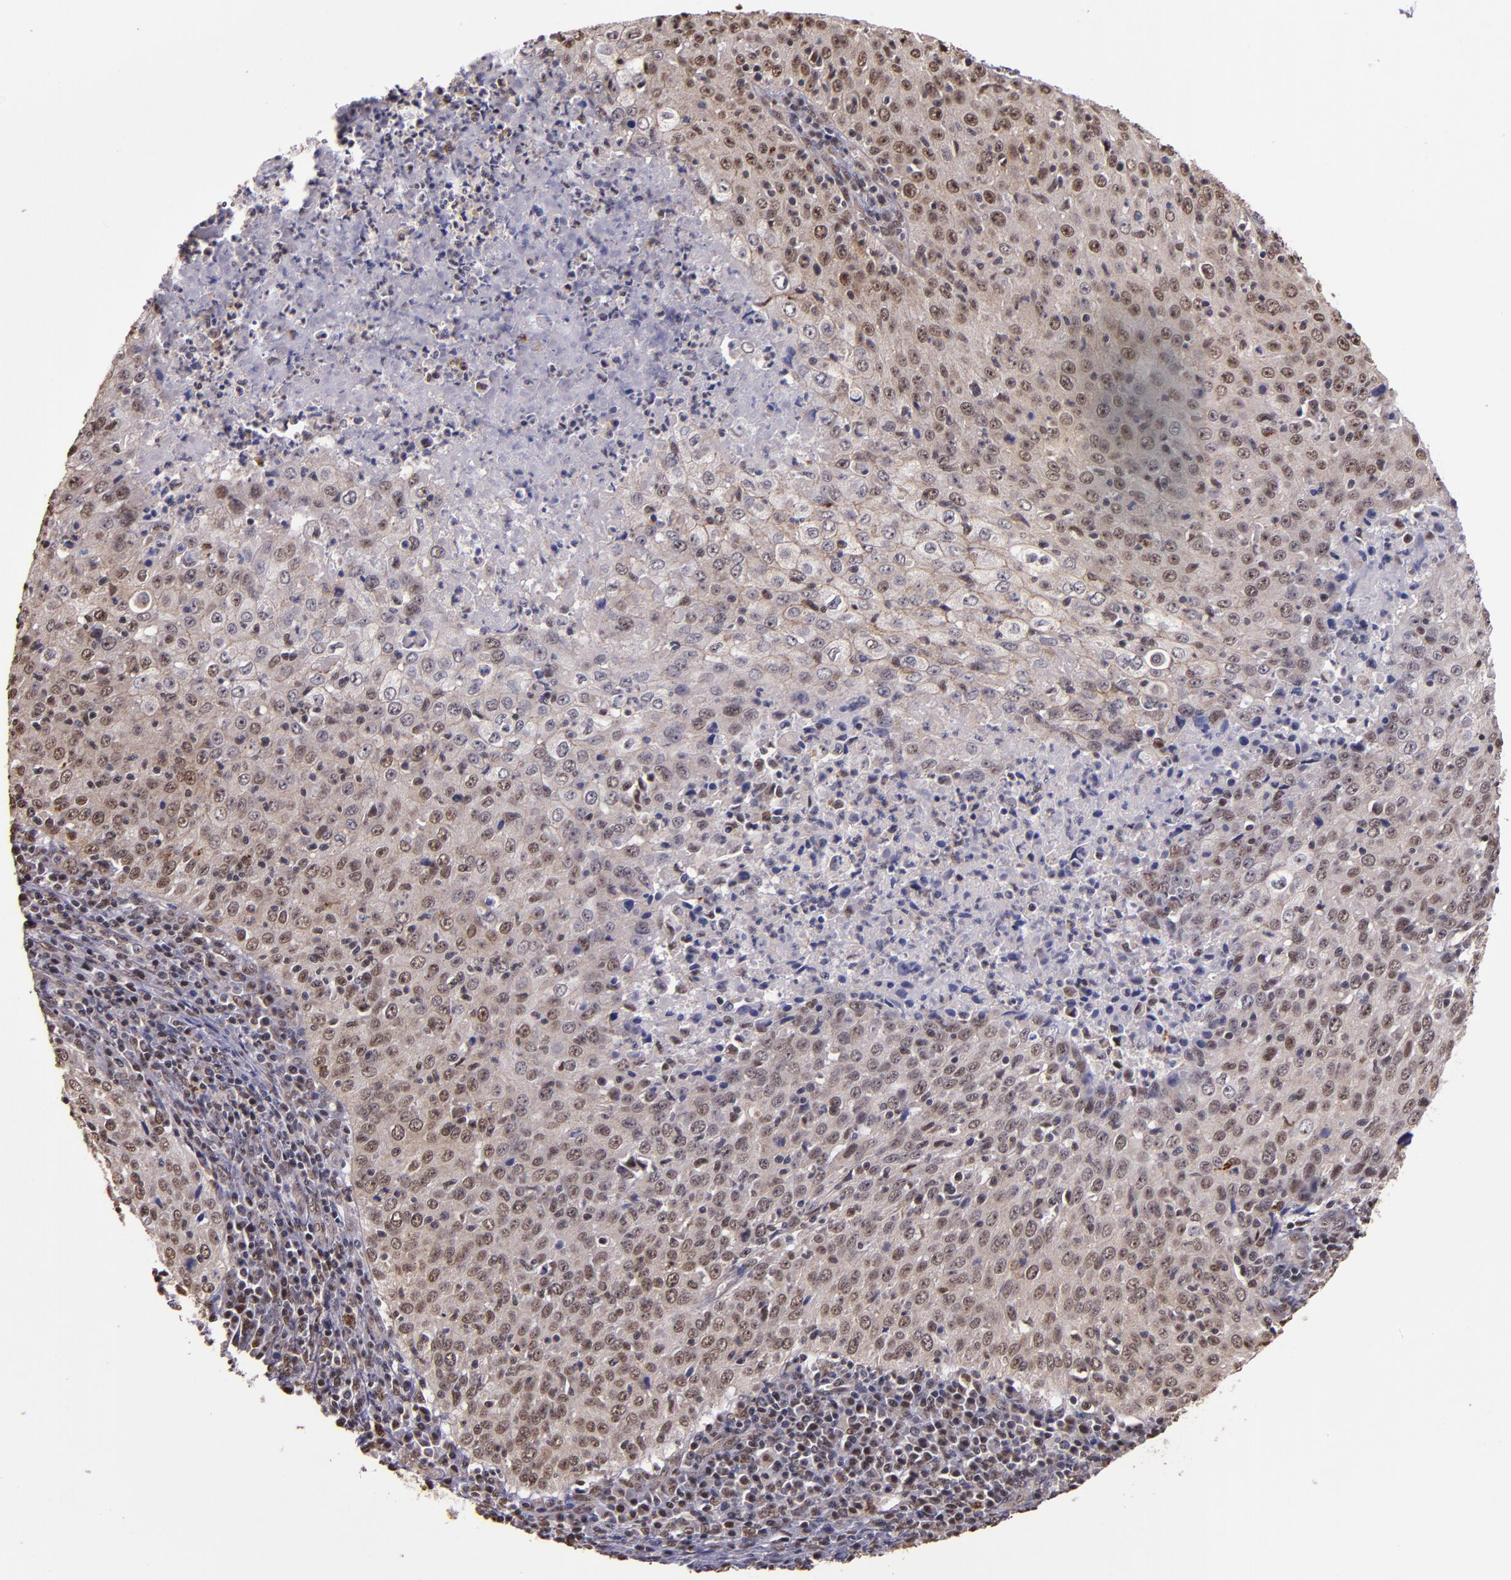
{"staining": {"intensity": "moderate", "quantity": ">75%", "location": "cytoplasmic/membranous,nuclear"}, "tissue": "cervical cancer", "cell_type": "Tumor cells", "image_type": "cancer", "snomed": [{"axis": "morphology", "description": "Squamous cell carcinoma, NOS"}, {"axis": "topography", "description": "Cervix"}], "caption": "Immunohistochemistry (IHC) micrograph of neoplastic tissue: human cervical squamous cell carcinoma stained using IHC exhibits medium levels of moderate protein expression localized specifically in the cytoplasmic/membranous and nuclear of tumor cells, appearing as a cytoplasmic/membranous and nuclear brown color.", "gene": "CECR2", "patient": {"sex": "female", "age": 27}}